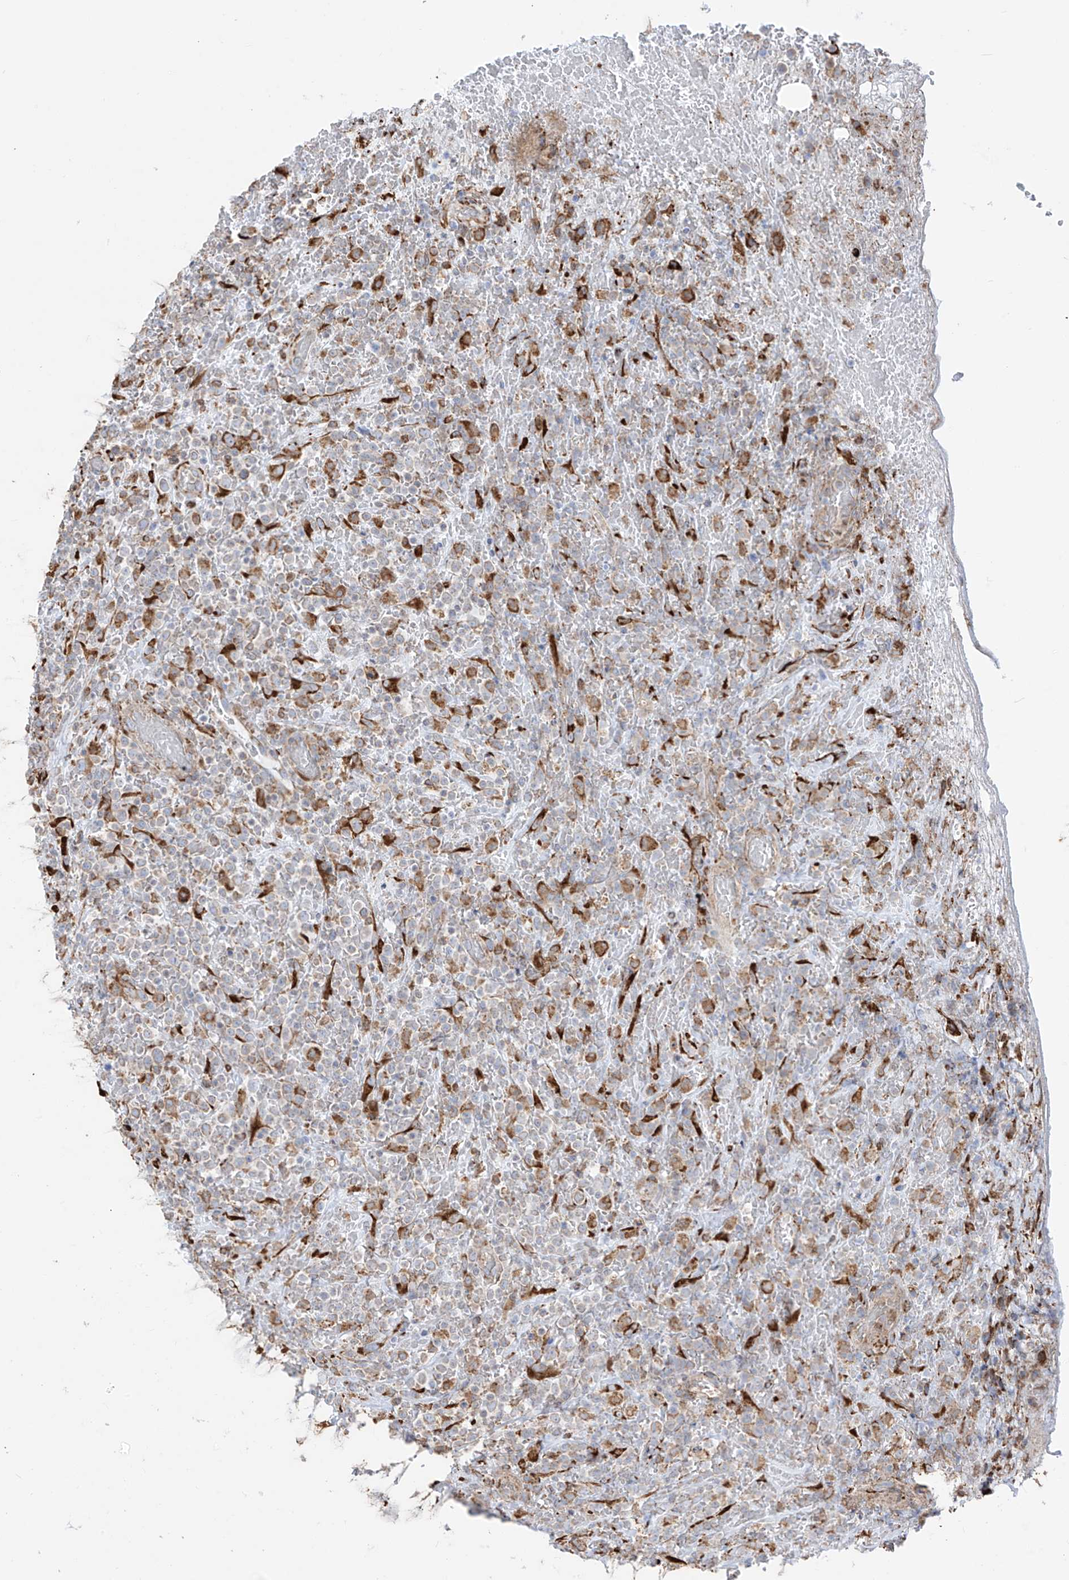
{"staining": {"intensity": "moderate", "quantity": "25%-75%", "location": "cytoplasmic/membranous"}, "tissue": "lymphoma", "cell_type": "Tumor cells", "image_type": "cancer", "snomed": [{"axis": "morphology", "description": "Malignant lymphoma, non-Hodgkin's type, High grade"}, {"axis": "topography", "description": "Colon"}], "caption": "A photomicrograph of high-grade malignant lymphoma, non-Hodgkin's type stained for a protein shows moderate cytoplasmic/membranous brown staining in tumor cells.", "gene": "ZNF354C", "patient": {"sex": "female", "age": 53}}